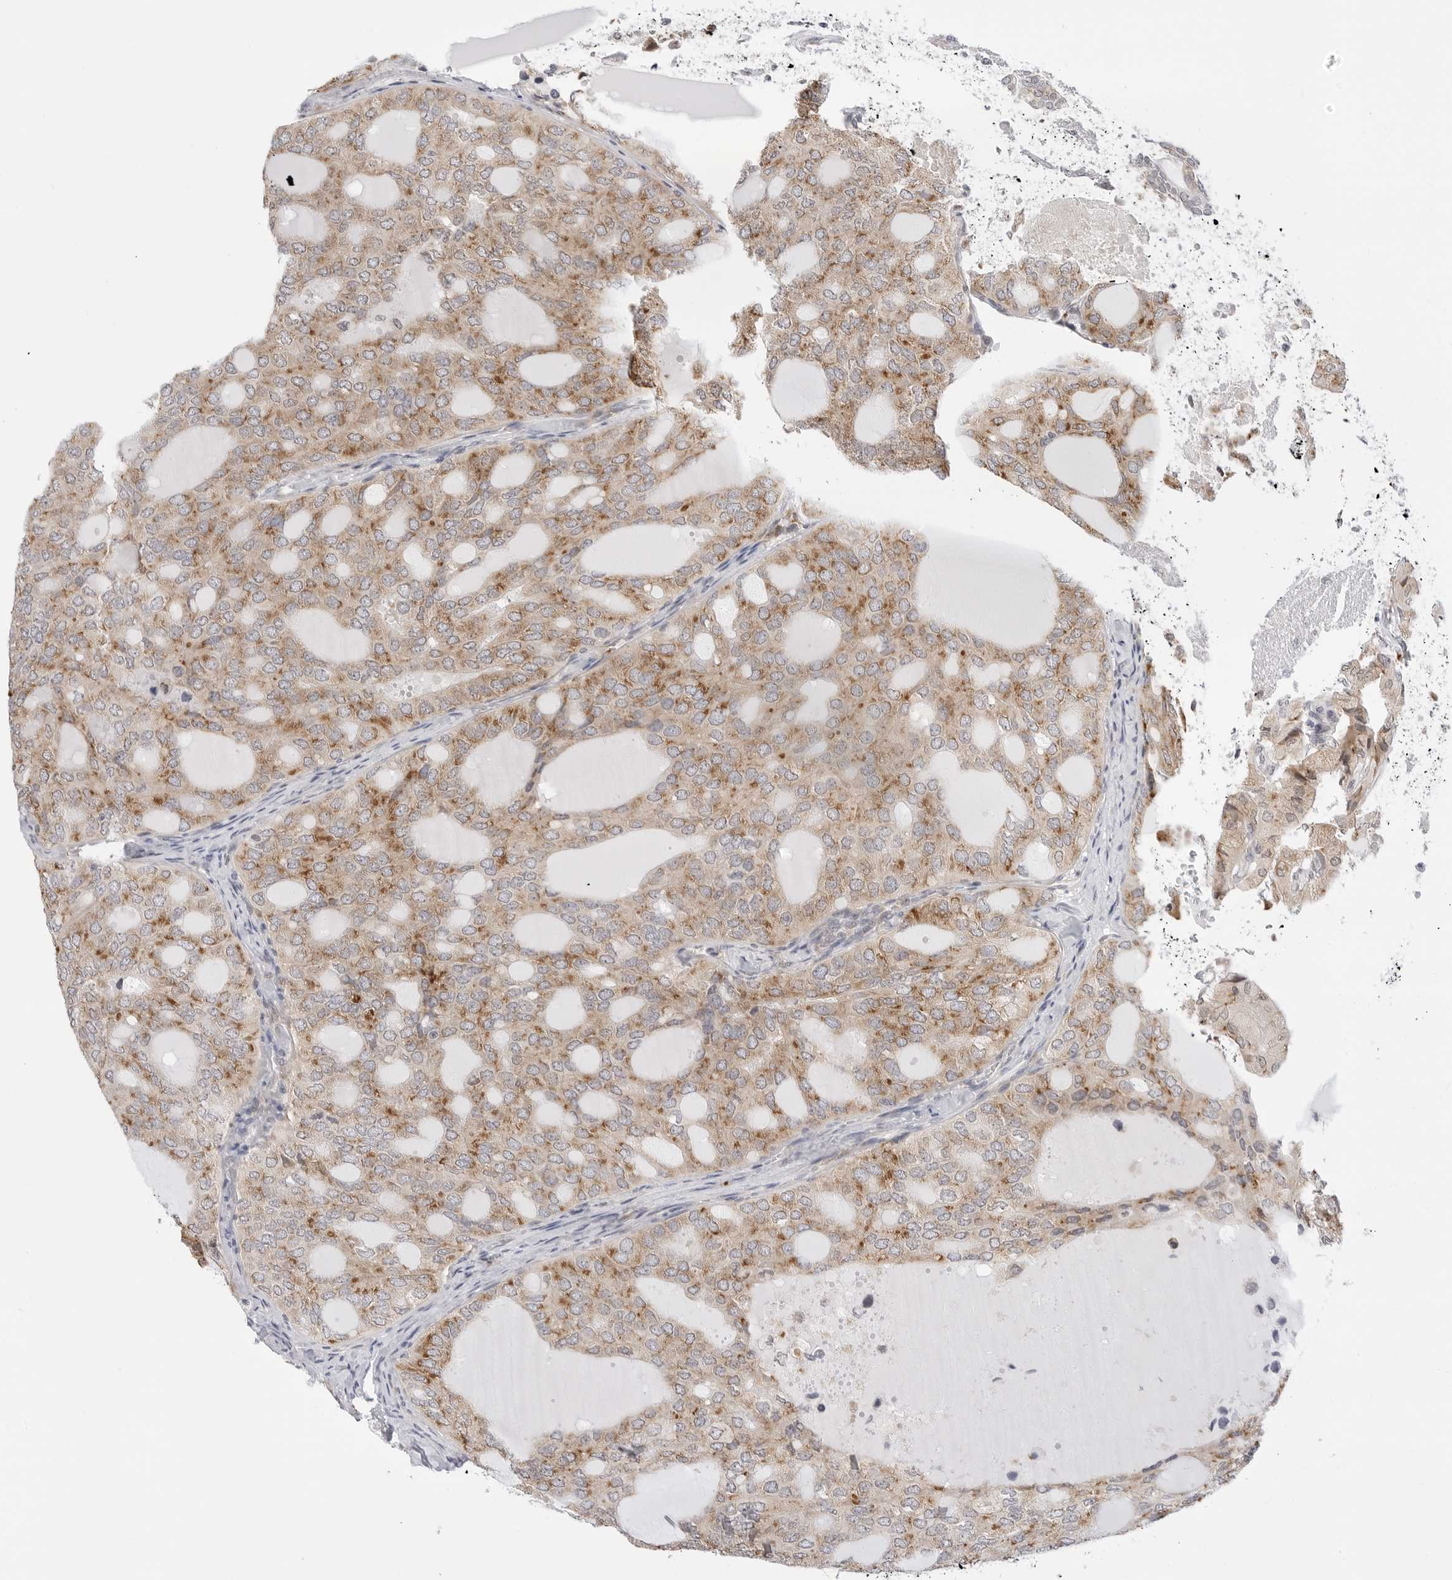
{"staining": {"intensity": "moderate", "quantity": ">75%", "location": "cytoplasmic/membranous"}, "tissue": "thyroid cancer", "cell_type": "Tumor cells", "image_type": "cancer", "snomed": [{"axis": "morphology", "description": "Follicular adenoma carcinoma, NOS"}, {"axis": "topography", "description": "Thyroid gland"}], "caption": "Tumor cells reveal medium levels of moderate cytoplasmic/membranous staining in approximately >75% of cells in human thyroid follicular adenoma carcinoma.", "gene": "RPN1", "patient": {"sex": "male", "age": 75}}